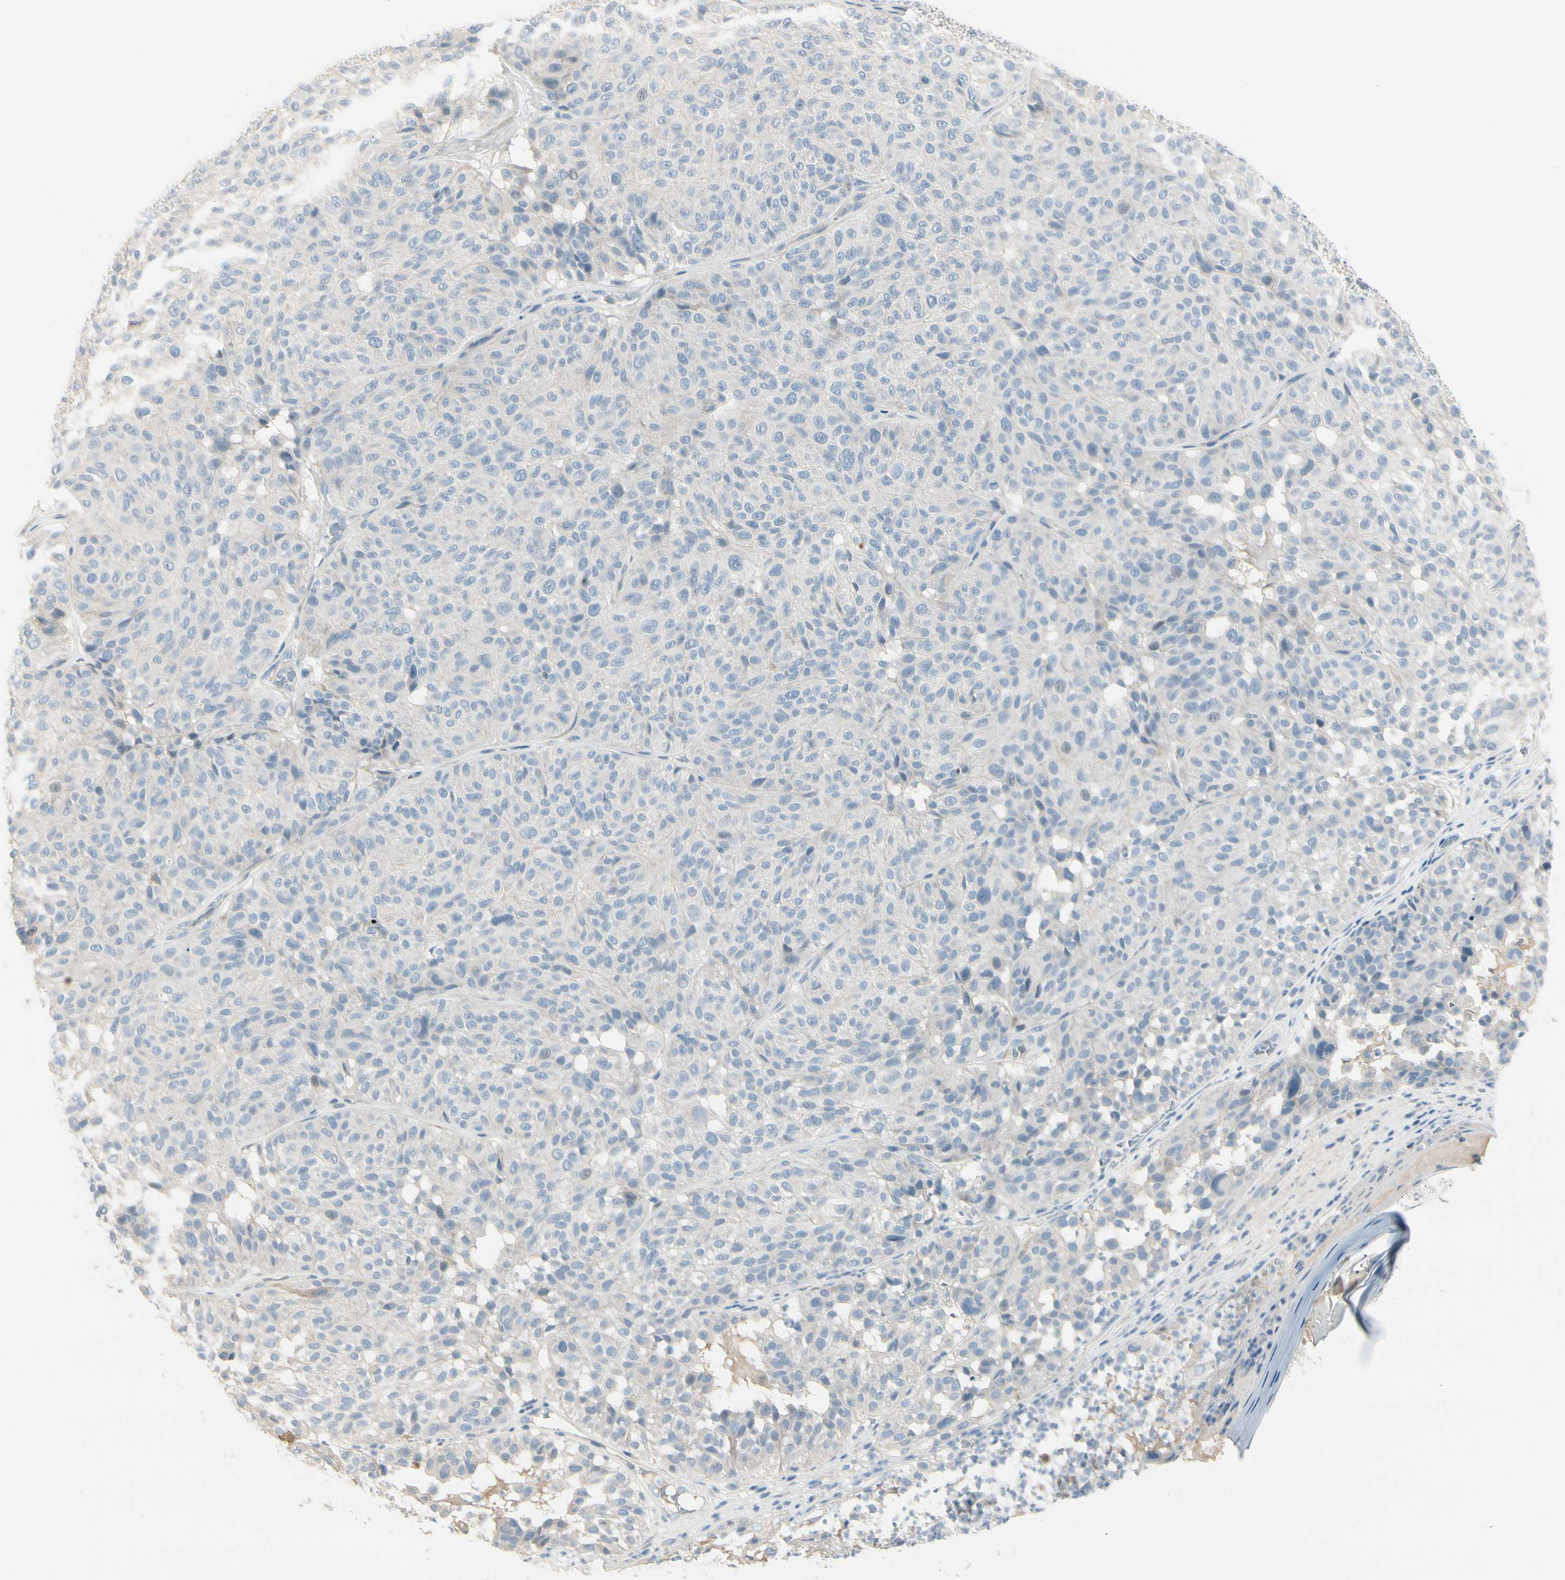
{"staining": {"intensity": "negative", "quantity": "none", "location": "none"}, "tissue": "melanoma", "cell_type": "Tumor cells", "image_type": "cancer", "snomed": [{"axis": "morphology", "description": "Malignant melanoma, NOS"}, {"axis": "topography", "description": "Skin"}], "caption": "Human melanoma stained for a protein using immunohistochemistry (IHC) demonstrates no positivity in tumor cells.", "gene": "SPINK4", "patient": {"sex": "female", "age": 46}}